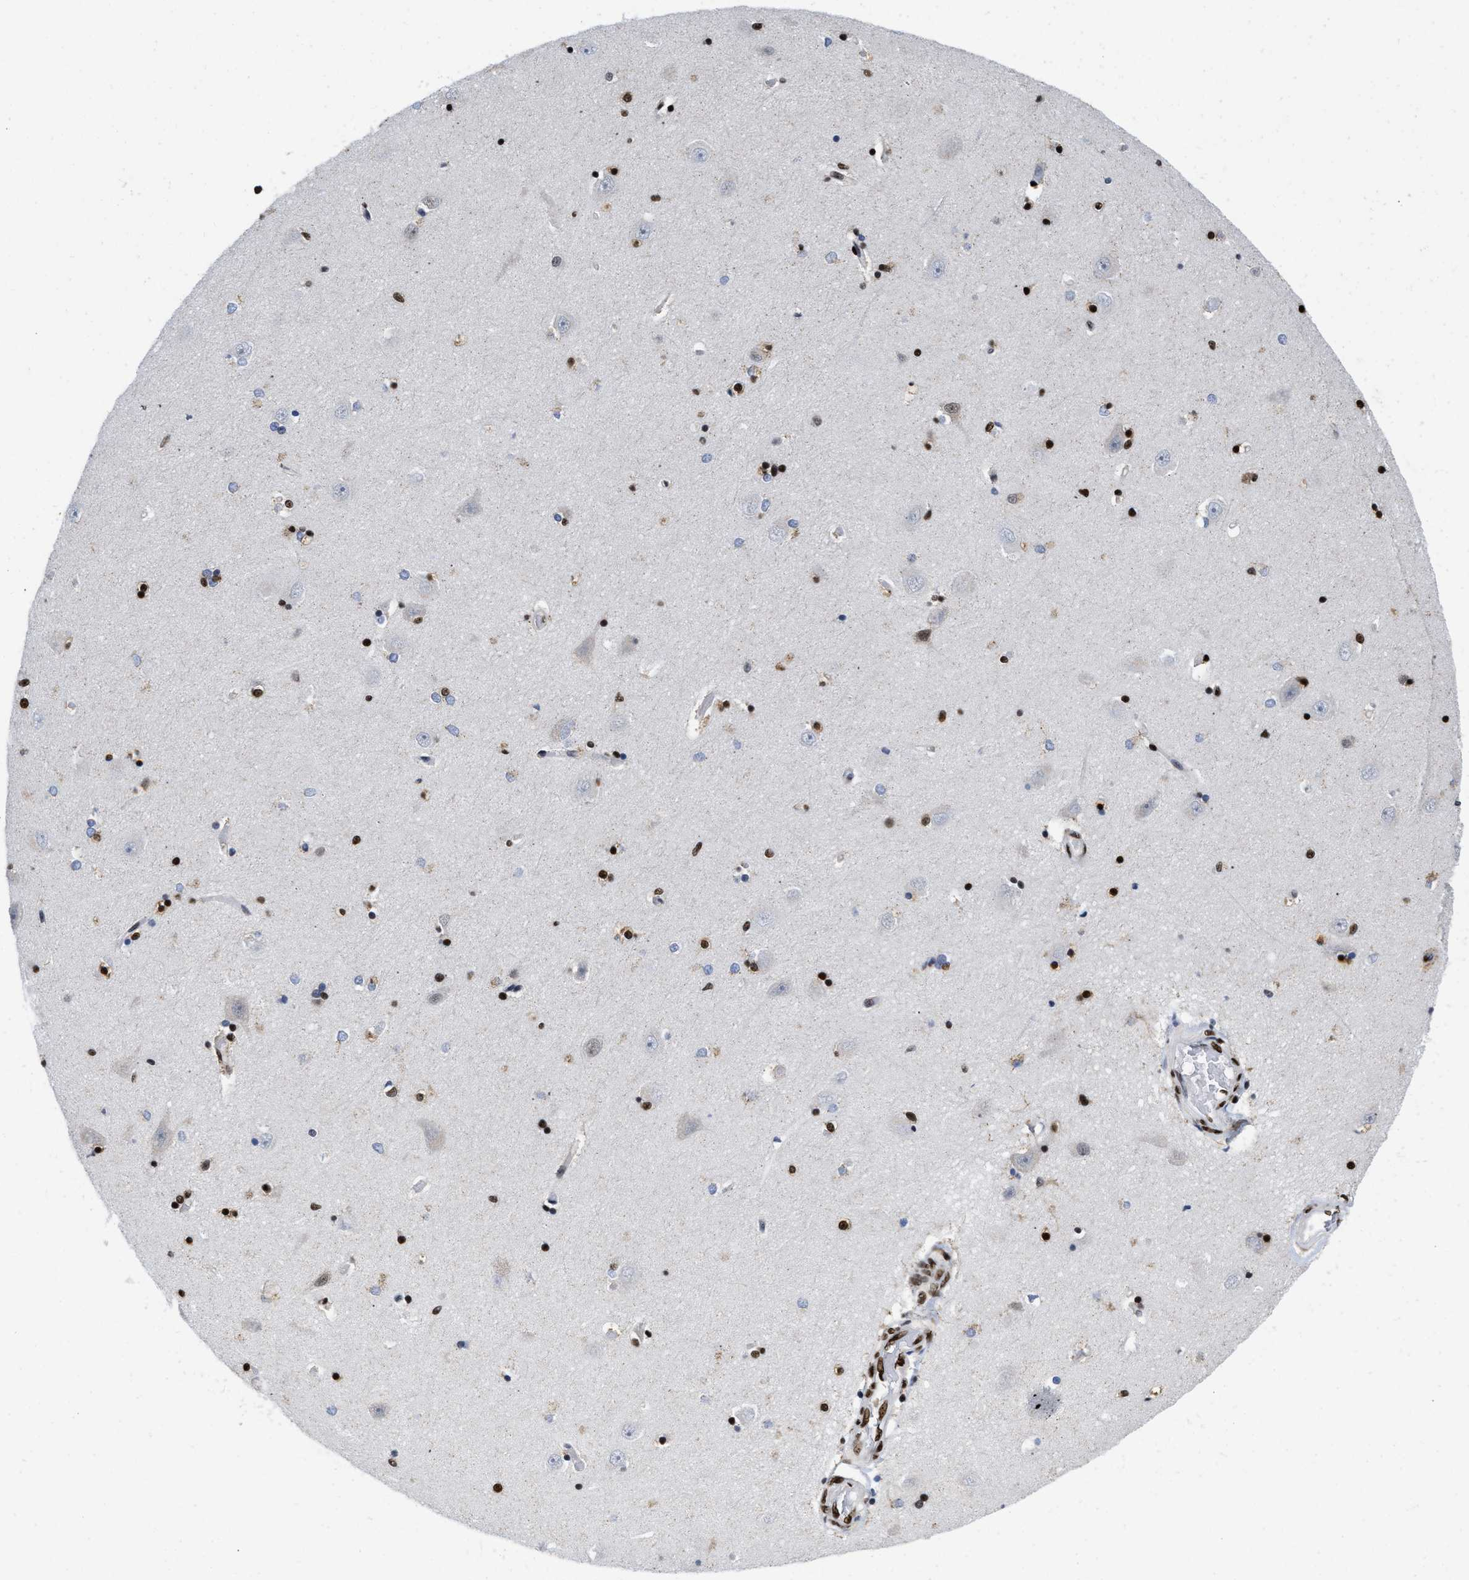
{"staining": {"intensity": "strong", "quantity": ">75%", "location": "nuclear"}, "tissue": "hippocampus", "cell_type": "Glial cells", "image_type": "normal", "snomed": [{"axis": "morphology", "description": "Normal tissue, NOS"}, {"axis": "topography", "description": "Hippocampus"}], "caption": "Strong nuclear positivity for a protein is seen in approximately >75% of glial cells of normal hippocampus using immunohistochemistry.", "gene": "CREB1", "patient": {"sex": "male", "age": 45}}